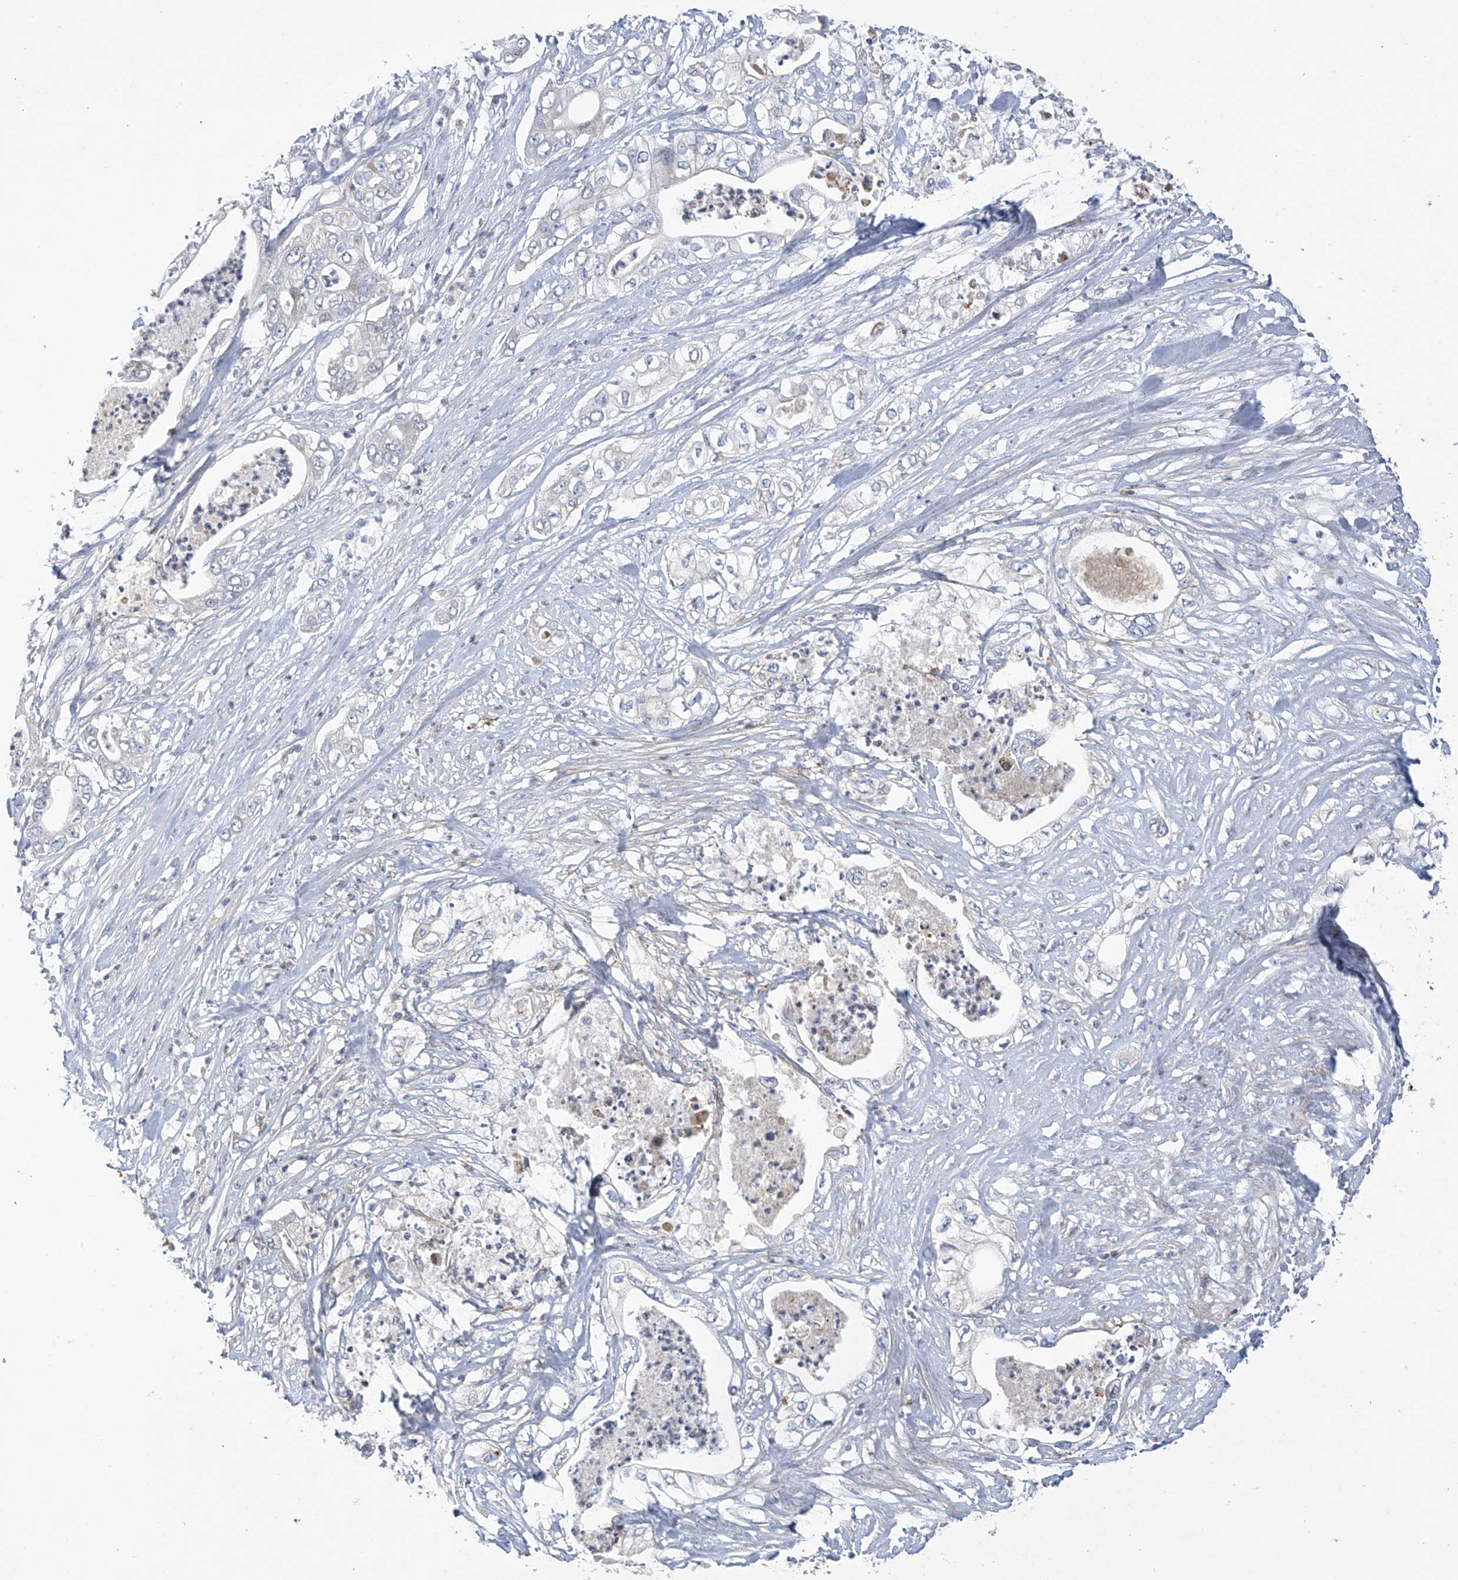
{"staining": {"intensity": "negative", "quantity": "none", "location": "none"}, "tissue": "pancreatic cancer", "cell_type": "Tumor cells", "image_type": "cancer", "snomed": [{"axis": "morphology", "description": "Adenocarcinoma, NOS"}, {"axis": "topography", "description": "Pancreas"}], "caption": "This image is of adenocarcinoma (pancreatic) stained with immunohistochemistry (IHC) to label a protein in brown with the nuclei are counter-stained blue. There is no staining in tumor cells.", "gene": "SLCO4A1", "patient": {"sex": "female", "age": 78}}